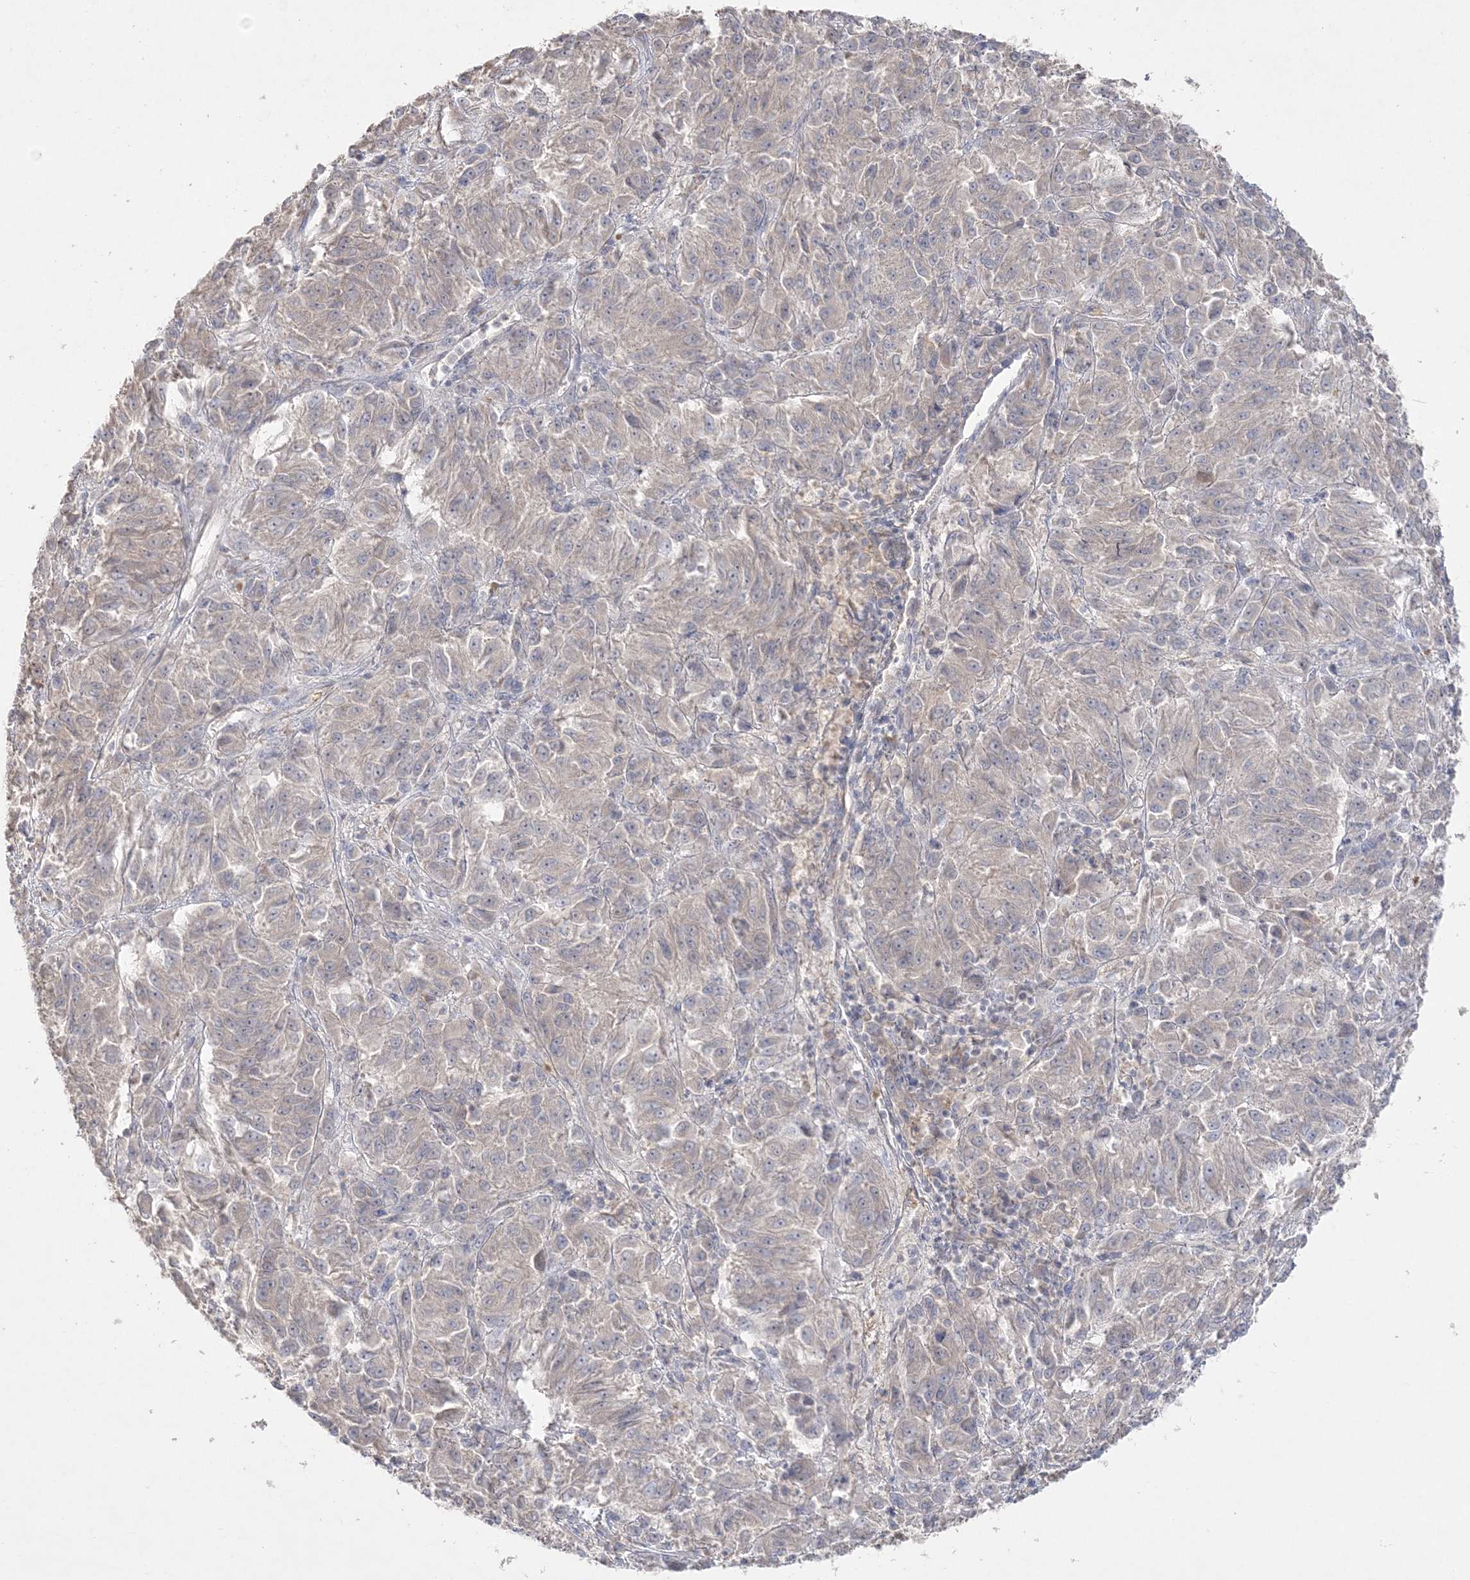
{"staining": {"intensity": "negative", "quantity": "none", "location": "none"}, "tissue": "melanoma", "cell_type": "Tumor cells", "image_type": "cancer", "snomed": [{"axis": "morphology", "description": "Malignant melanoma, Metastatic site"}, {"axis": "topography", "description": "Lung"}], "caption": "Tumor cells show no significant protein staining in melanoma. The staining was performed using DAB (3,3'-diaminobenzidine) to visualize the protein expression in brown, while the nuclei were stained in blue with hematoxylin (Magnification: 20x).", "gene": "SH3BP4", "patient": {"sex": "male", "age": 64}}